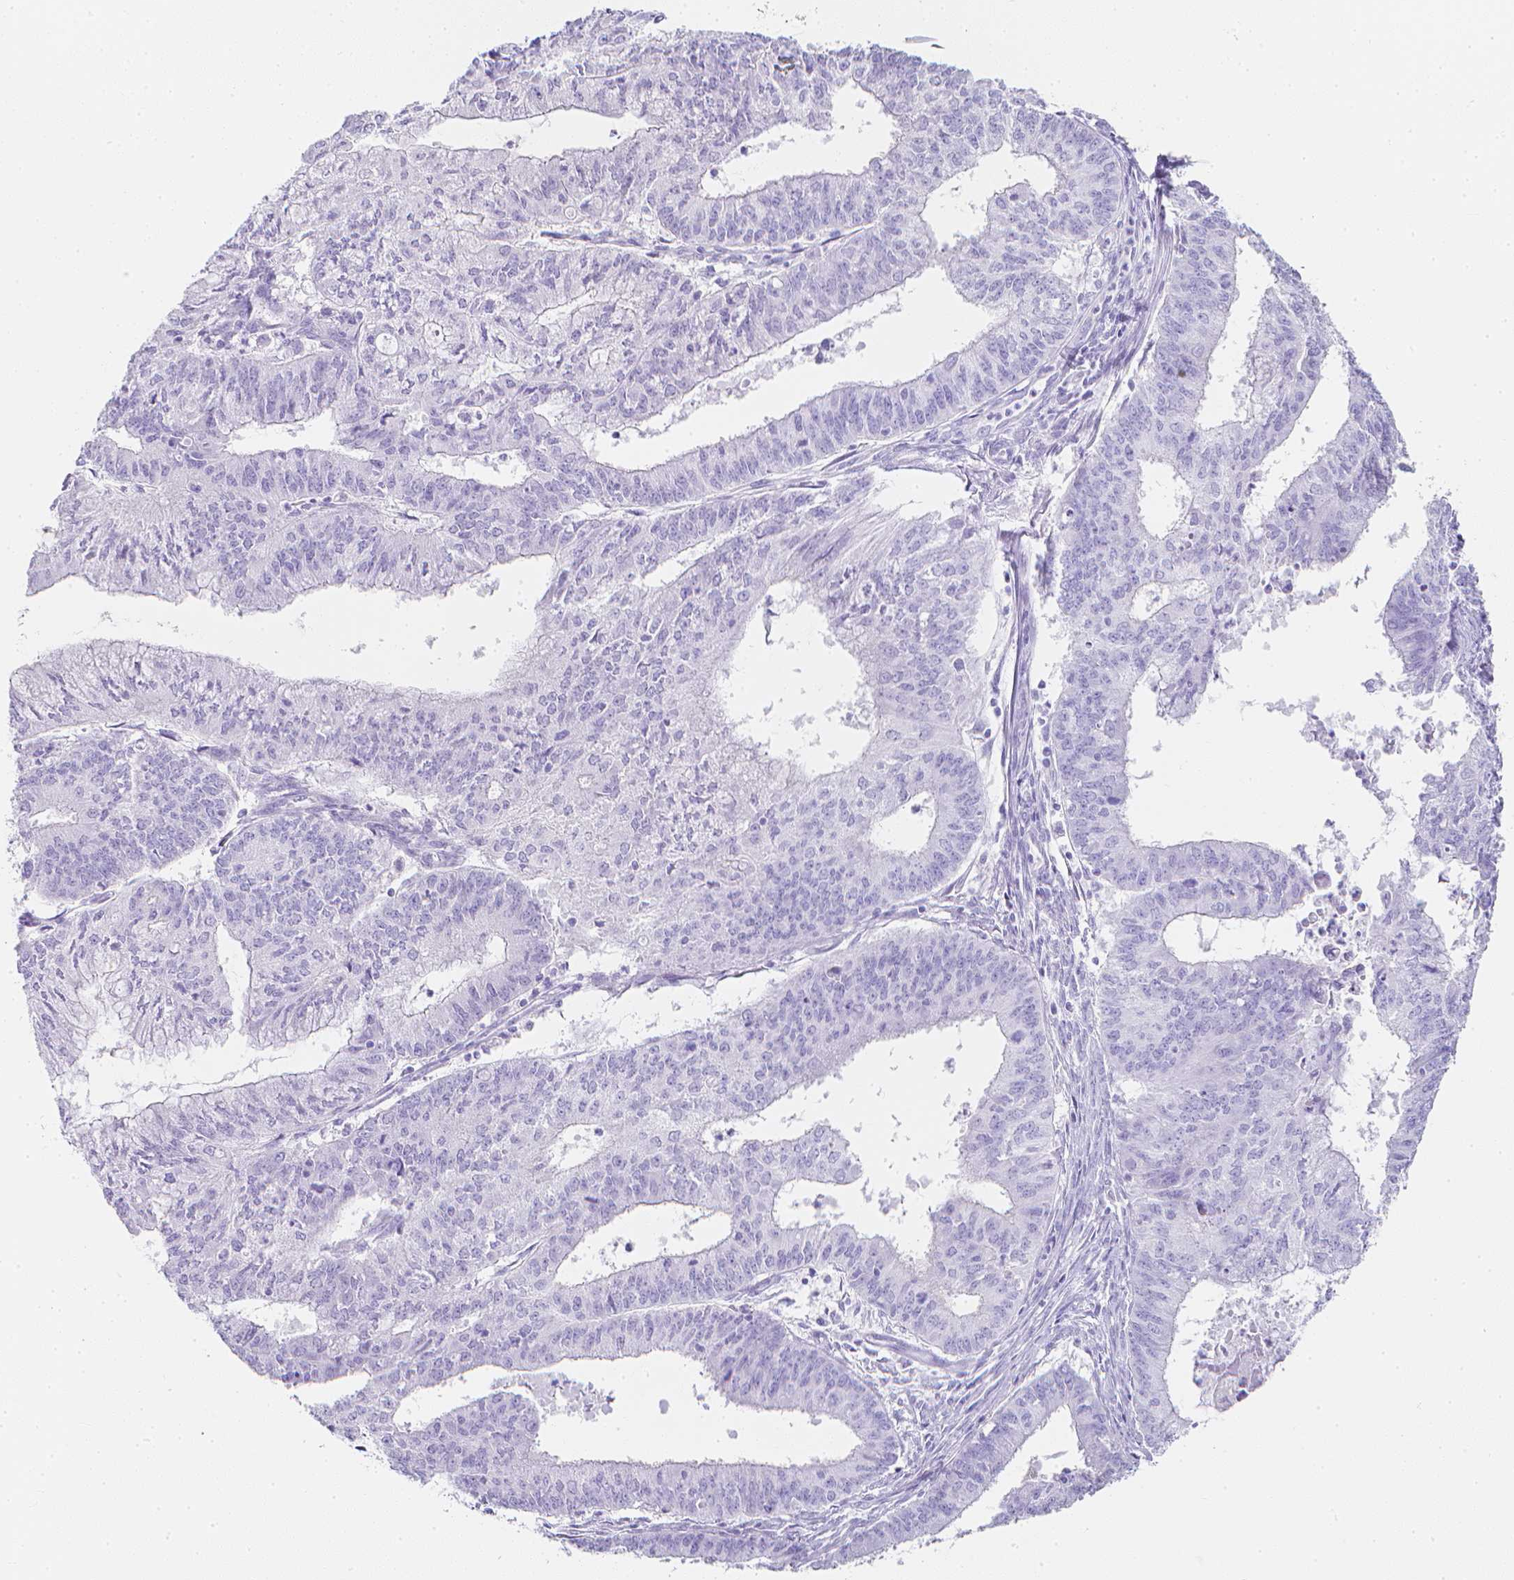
{"staining": {"intensity": "negative", "quantity": "none", "location": "none"}, "tissue": "endometrial cancer", "cell_type": "Tumor cells", "image_type": "cancer", "snomed": [{"axis": "morphology", "description": "Adenocarcinoma, NOS"}, {"axis": "topography", "description": "Endometrium"}], "caption": "This is an immunohistochemistry image of adenocarcinoma (endometrial). There is no expression in tumor cells.", "gene": "LGALS4", "patient": {"sex": "female", "age": 61}}